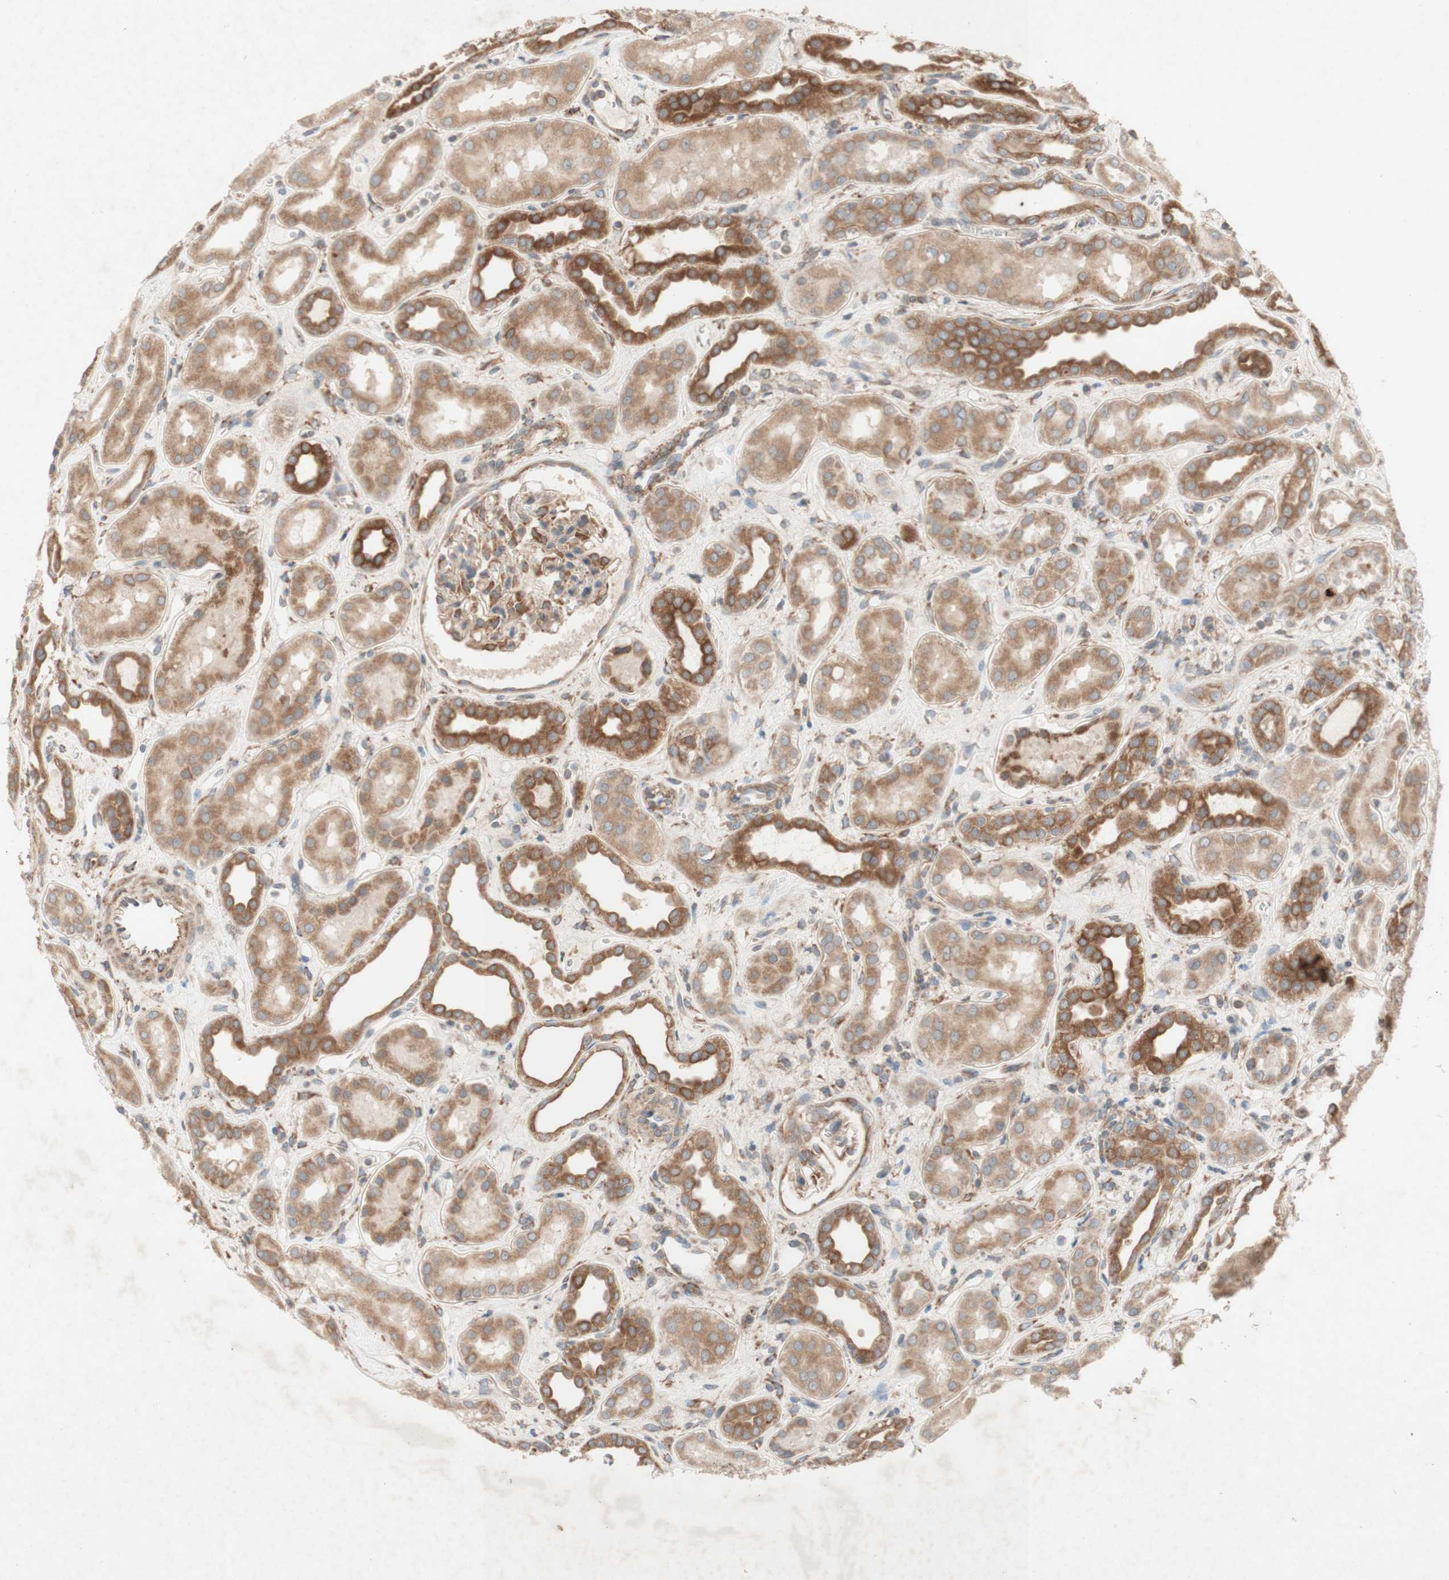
{"staining": {"intensity": "moderate", "quantity": "25%-75%", "location": "cytoplasmic/membranous"}, "tissue": "kidney", "cell_type": "Cells in glomeruli", "image_type": "normal", "snomed": [{"axis": "morphology", "description": "Normal tissue, NOS"}, {"axis": "topography", "description": "Kidney"}], "caption": "Protein expression analysis of normal human kidney reveals moderate cytoplasmic/membranous positivity in about 25%-75% of cells in glomeruli.", "gene": "SOCS2", "patient": {"sex": "male", "age": 59}}